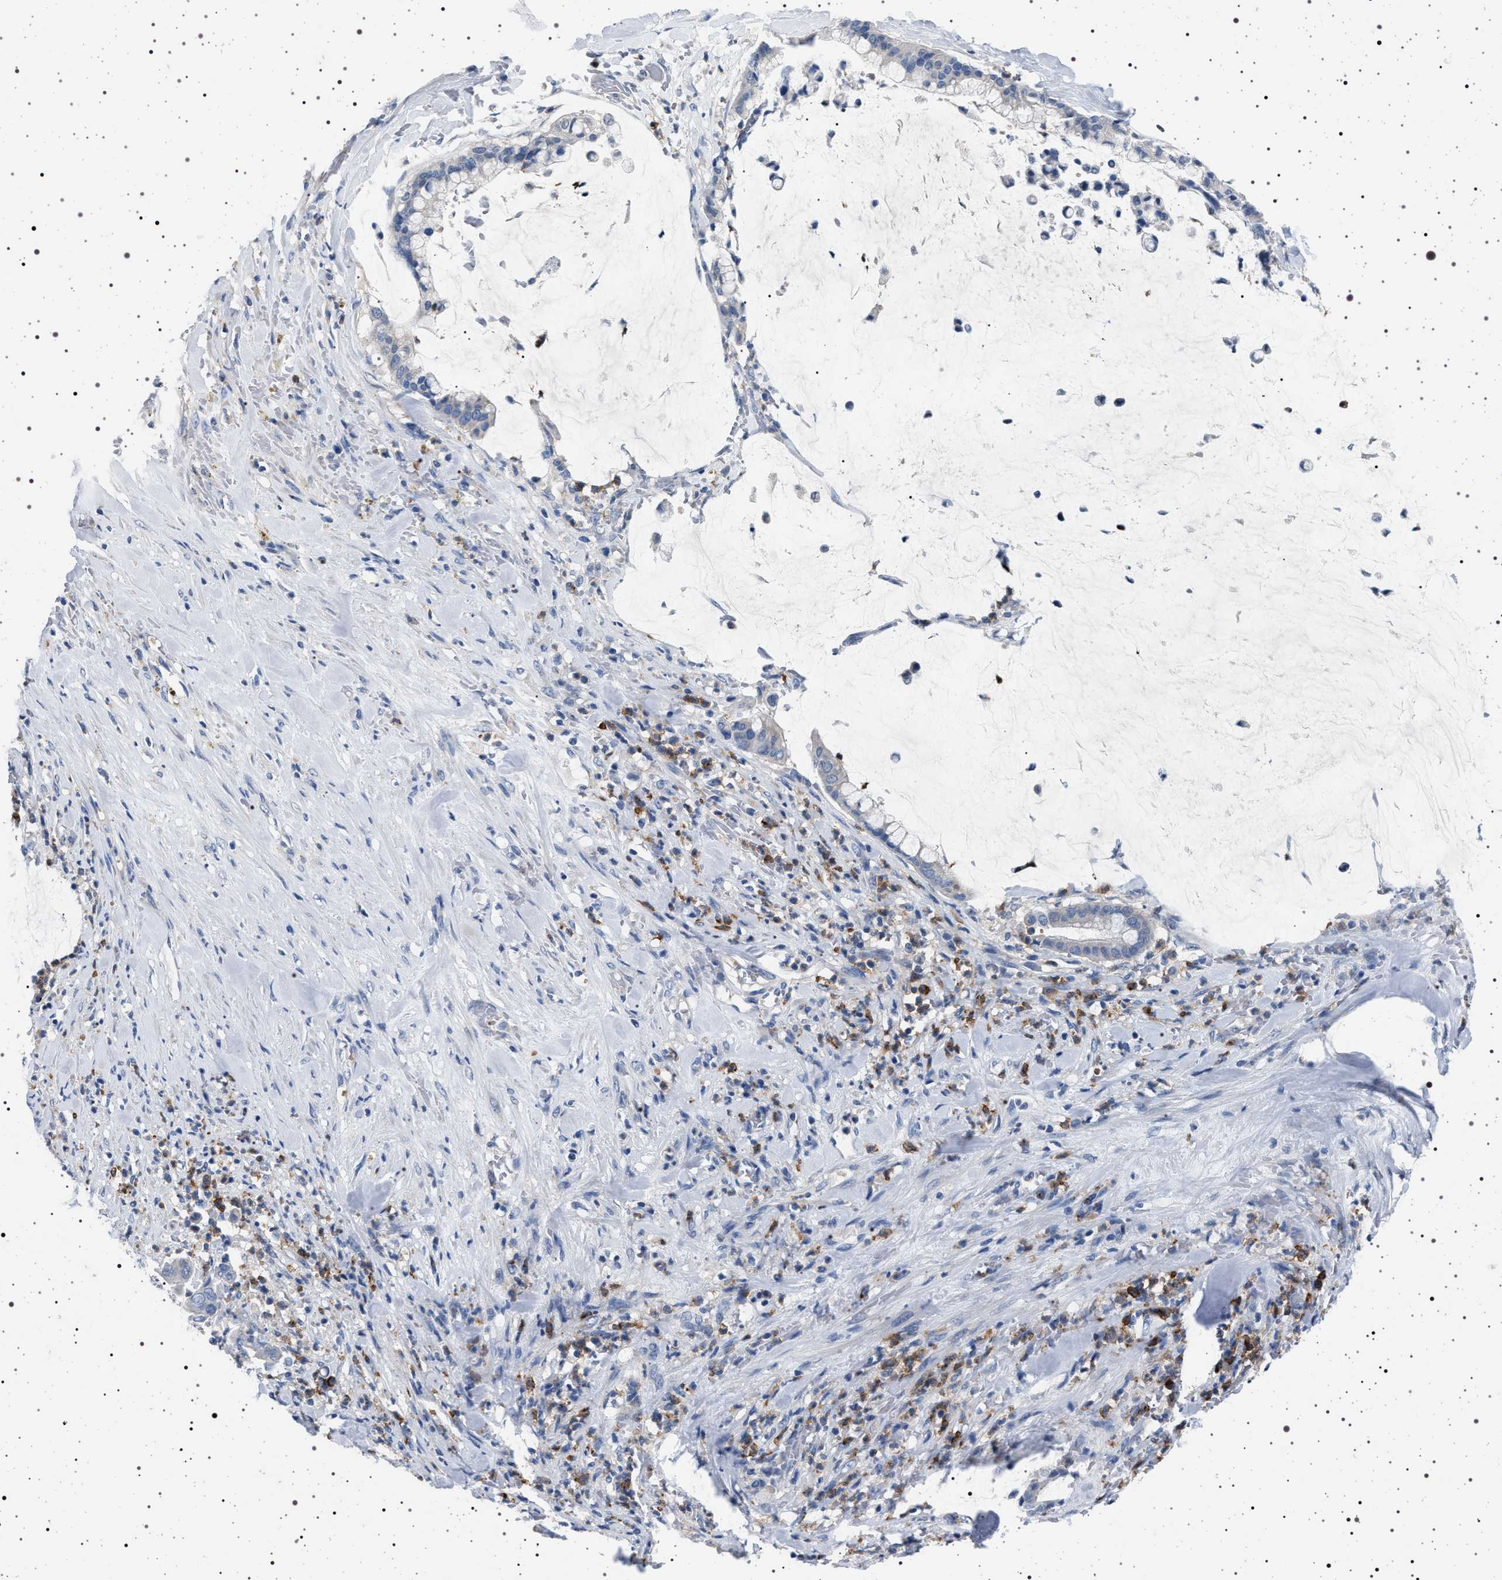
{"staining": {"intensity": "negative", "quantity": "none", "location": "none"}, "tissue": "pancreatic cancer", "cell_type": "Tumor cells", "image_type": "cancer", "snomed": [{"axis": "morphology", "description": "Adenocarcinoma, NOS"}, {"axis": "topography", "description": "Pancreas"}], "caption": "This micrograph is of pancreatic cancer (adenocarcinoma) stained with immunohistochemistry to label a protein in brown with the nuclei are counter-stained blue. There is no staining in tumor cells.", "gene": "NAT9", "patient": {"sex": "male", "age": 41}}